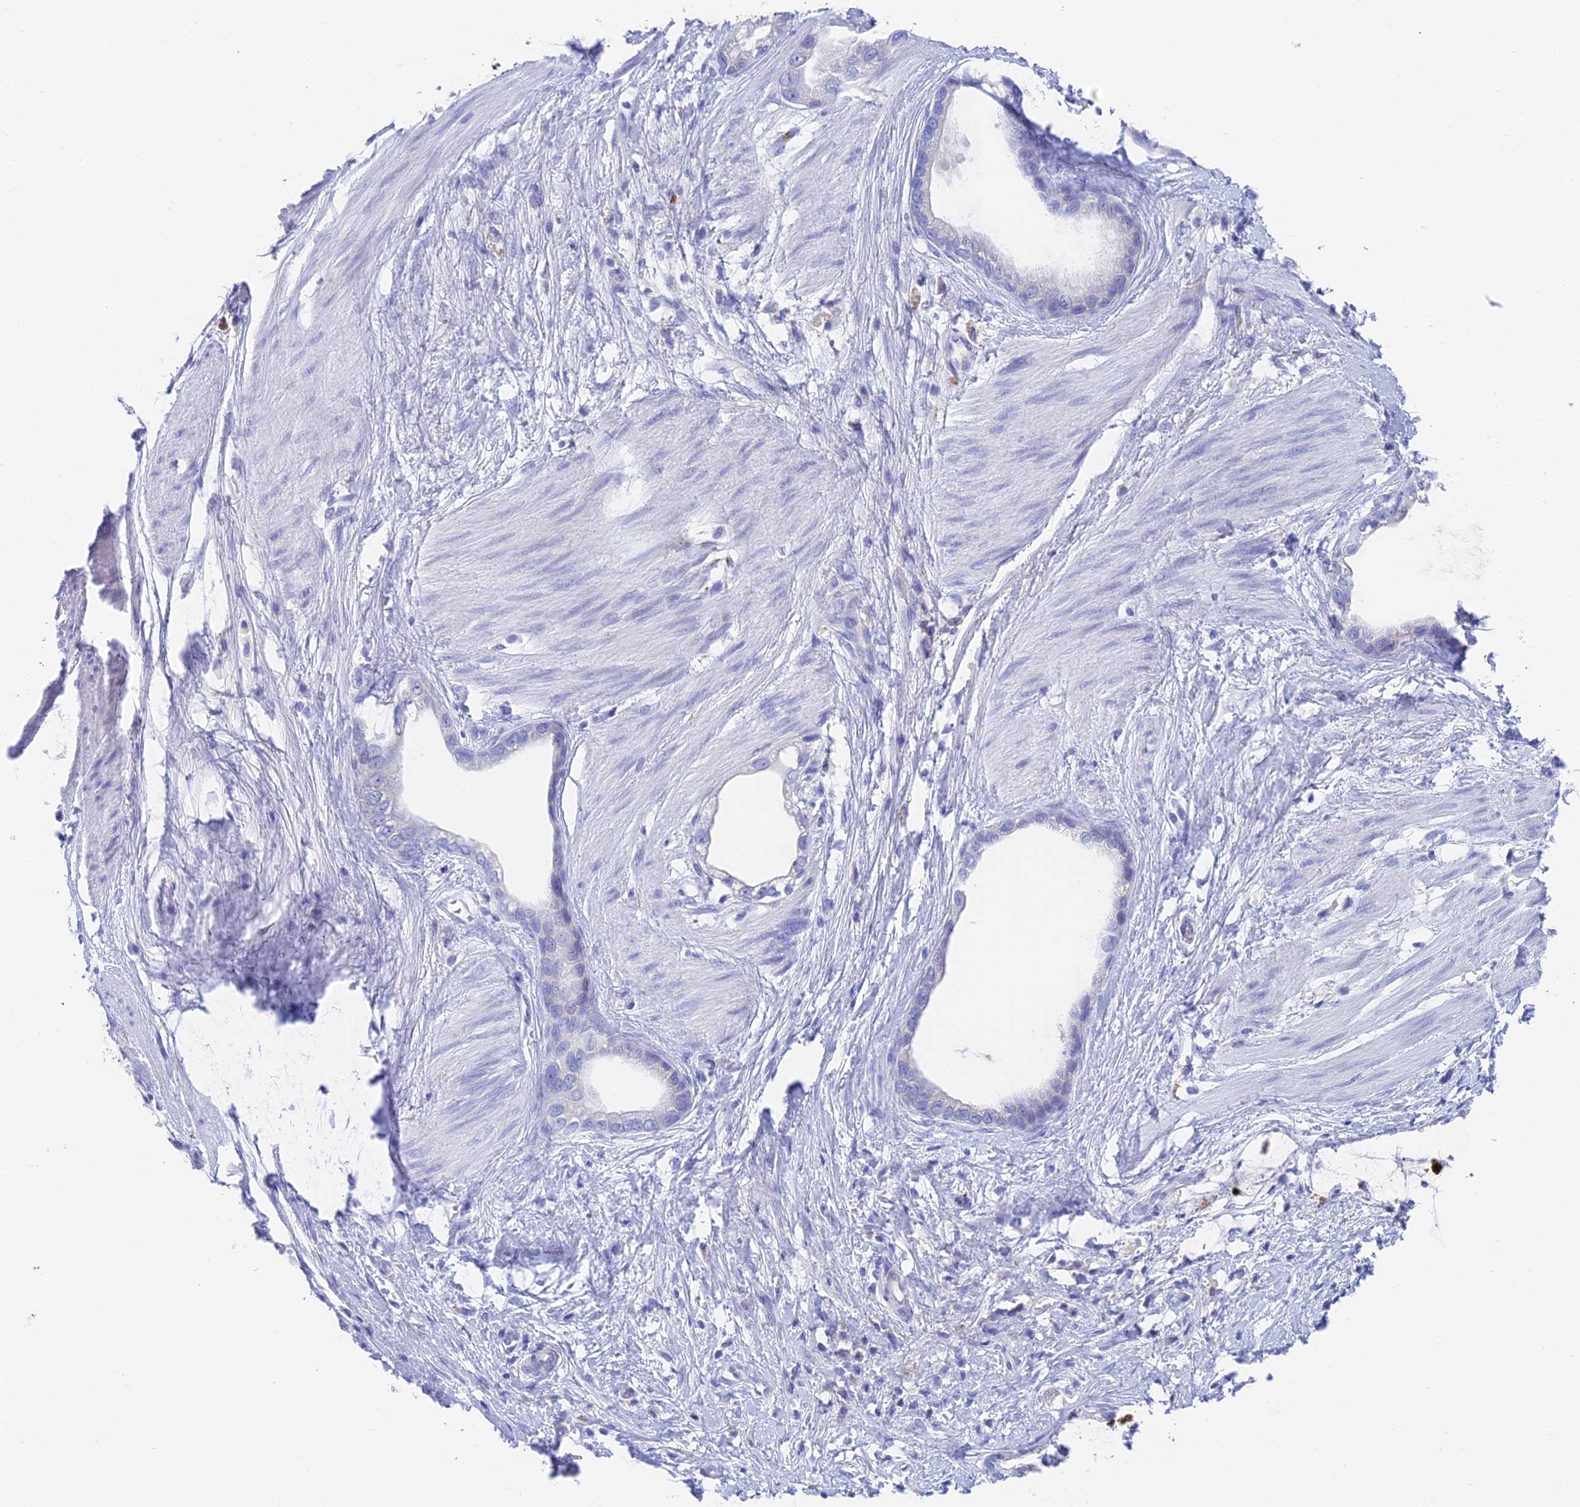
{"staining": {"intensity": "negative", "quantity": "none", "location": "none"}, "tissue": "stomach cancer", "cell_type": "Tumor cells", "image_type": "cancer", "snomed": [{"axis": "morphology", "description": "Adenocarcinoma, NOS"}, {"axis": "topography", "description": "Stomach"}], "caption": "Tumor cells show no significant positivity in stomach cancer.", "gene": "ADAMTS13", "patient": {"sex": "male", "age": 55}}